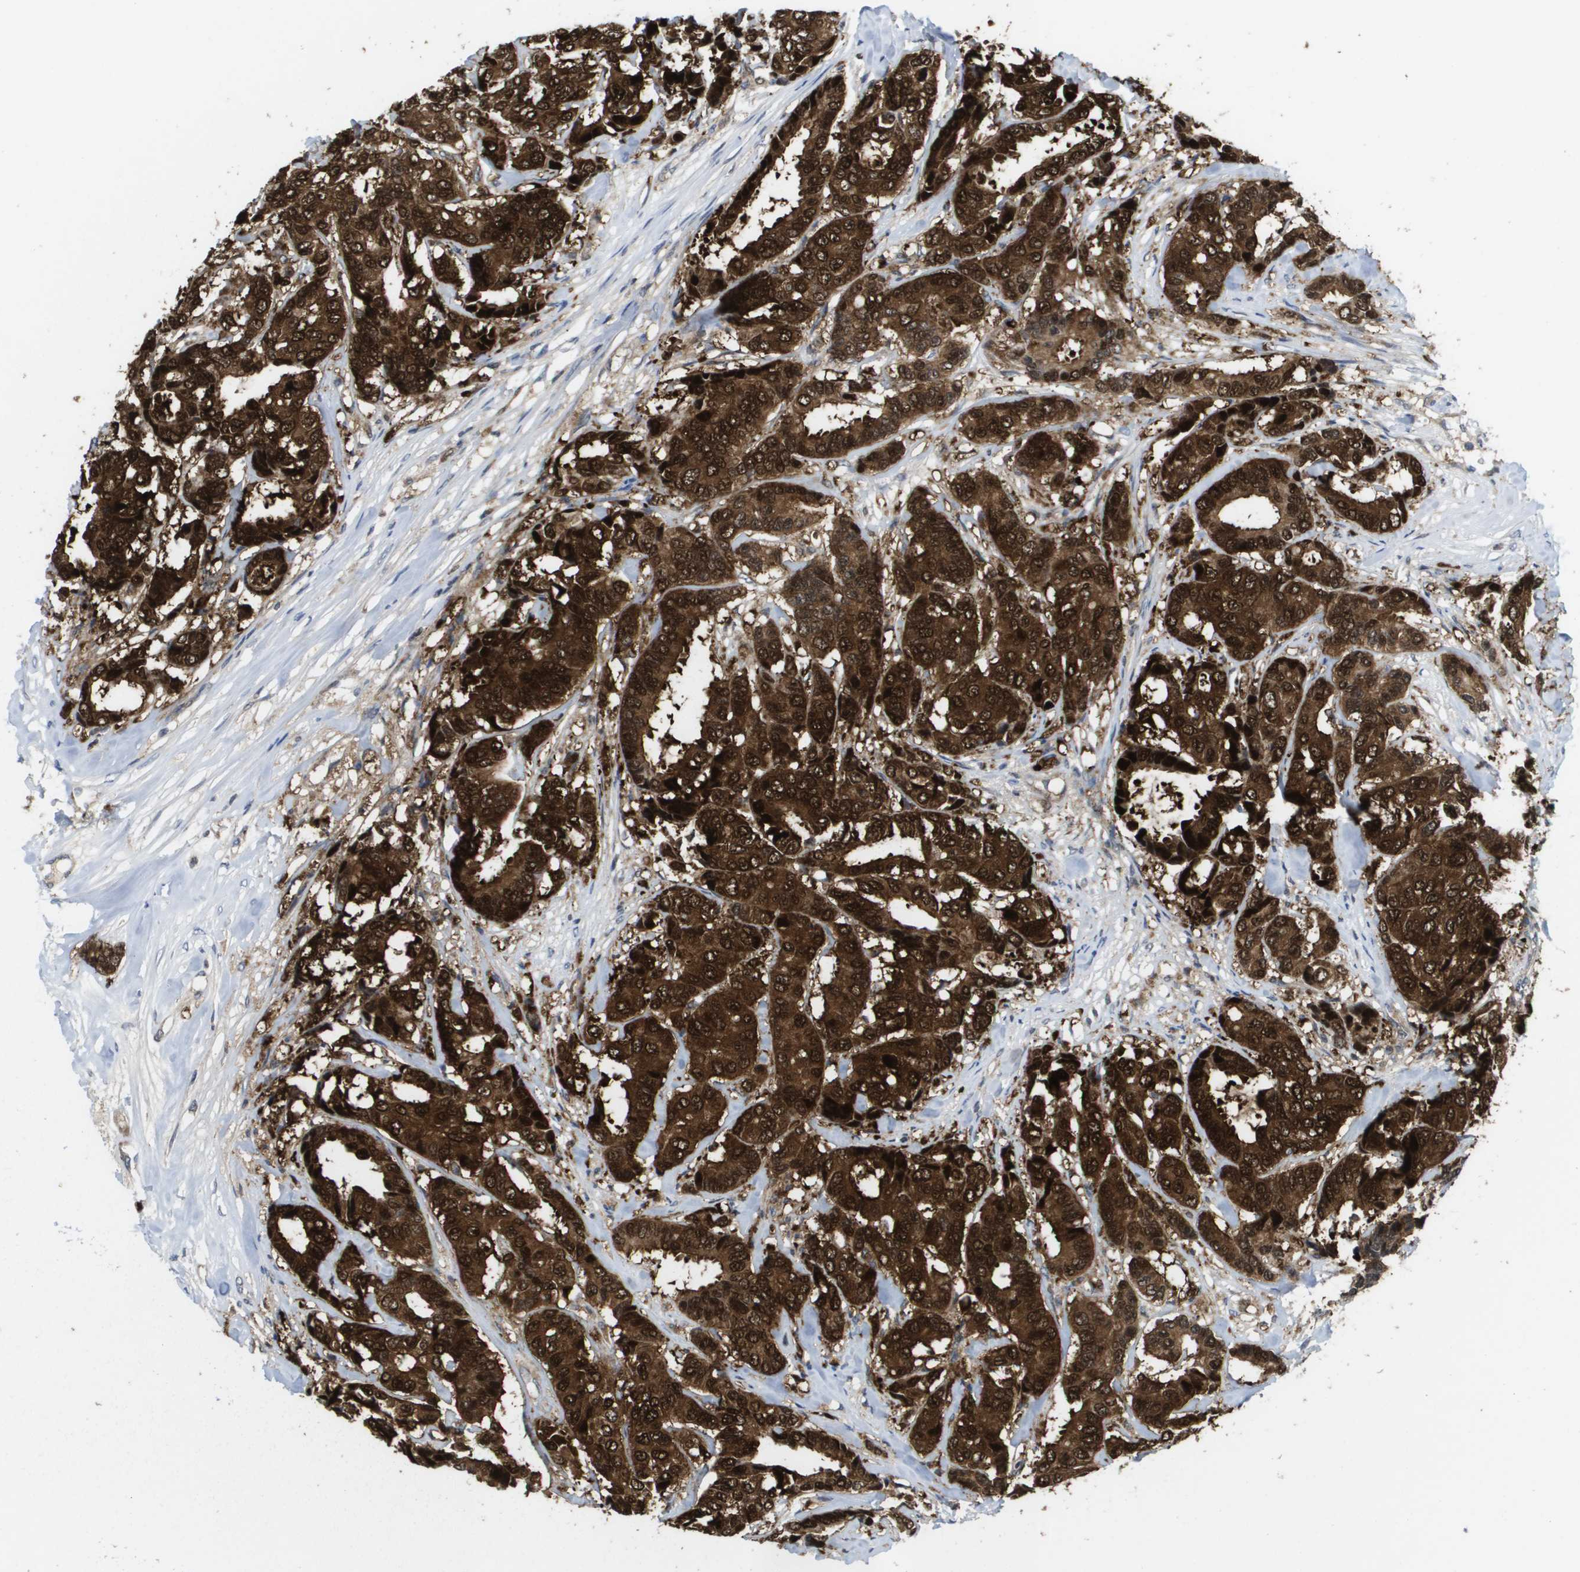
{"staining": {"intensity": "strong", "quantity": ">75%", "location": "cytoplasmic/membranous,nuclear"}, "tissue": "breast cancer", "cell_type": "Tumor cells", "image_type": "cancer", "snomed": [{"axis": "morphology", "description": "Duct carcinoma"}, {"axis": "topography", "description": "Breast"}], "caption": "Immunohistochemical staining of breast cancer (infiltrating ductal carcinoma) demonstrates strong cytoplasmic/membranous and nuclear protein expression in approximately >75% of tumor cells.", "gene": "FKBP4", "patient": {"sex": "female", "age": 87}}